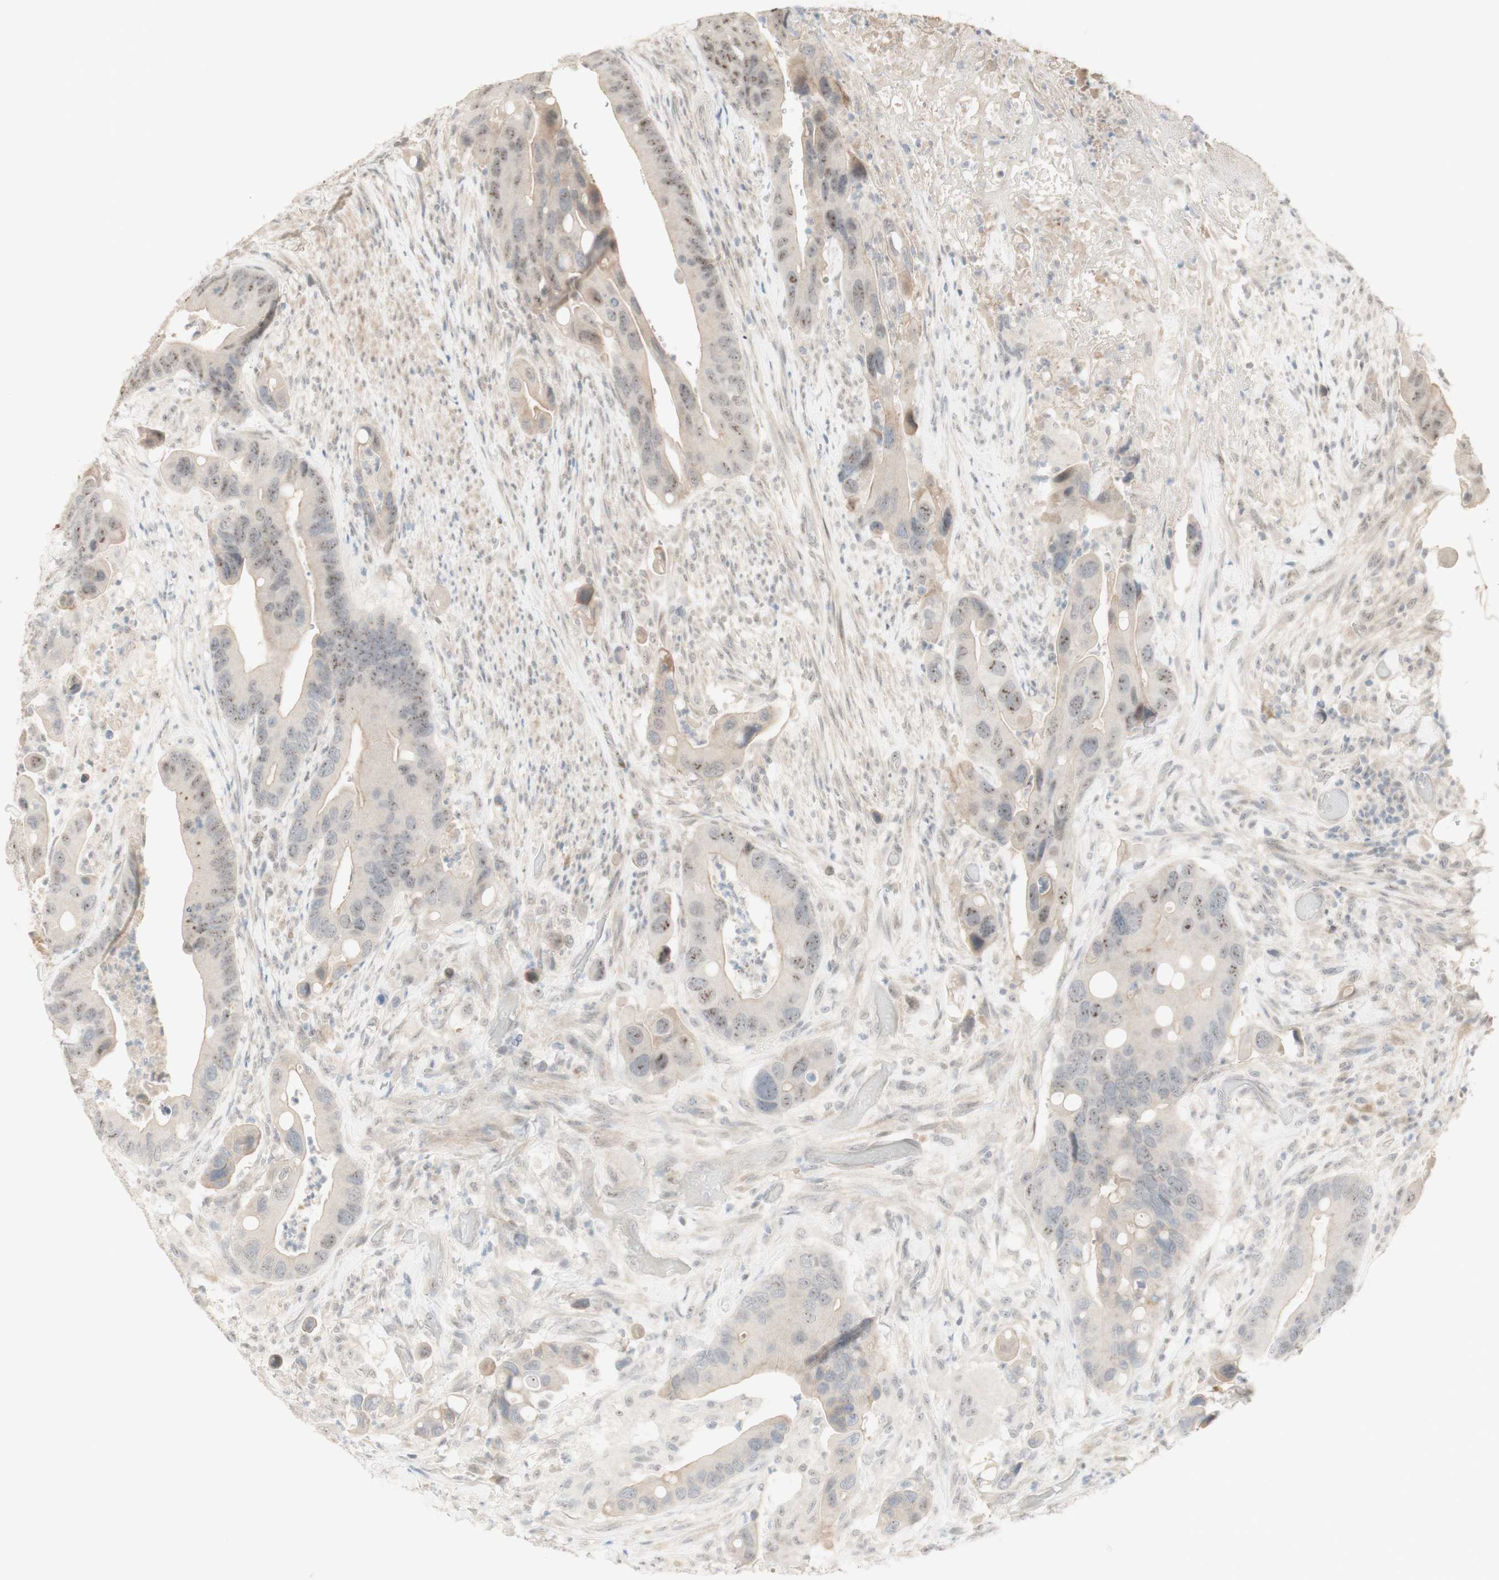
{"staining": {"intensity": "weak", "quantity": ">75%", "location": "cytoplasmic/membranous,nuclear"}, "tissue": "colorectal cancer", "cell_type": "Tumor cells", "image_type": "cancer", "snomed": [{"axis": "morphology", "description": "Adenocarcinoma, NOS"}, {"axis": "topography", "description": "Rectum"}], "caption": "The immunohistochemical stain shows weak cytoplasmic/membranous and nuclear expression in tumor cells of colorectal adenocarcinoma tissue. (Brightfield microscopy of DAB IHC at high magnification).", "gene": "PLCD4", "patient": {"sex": "female", "age": 57}}